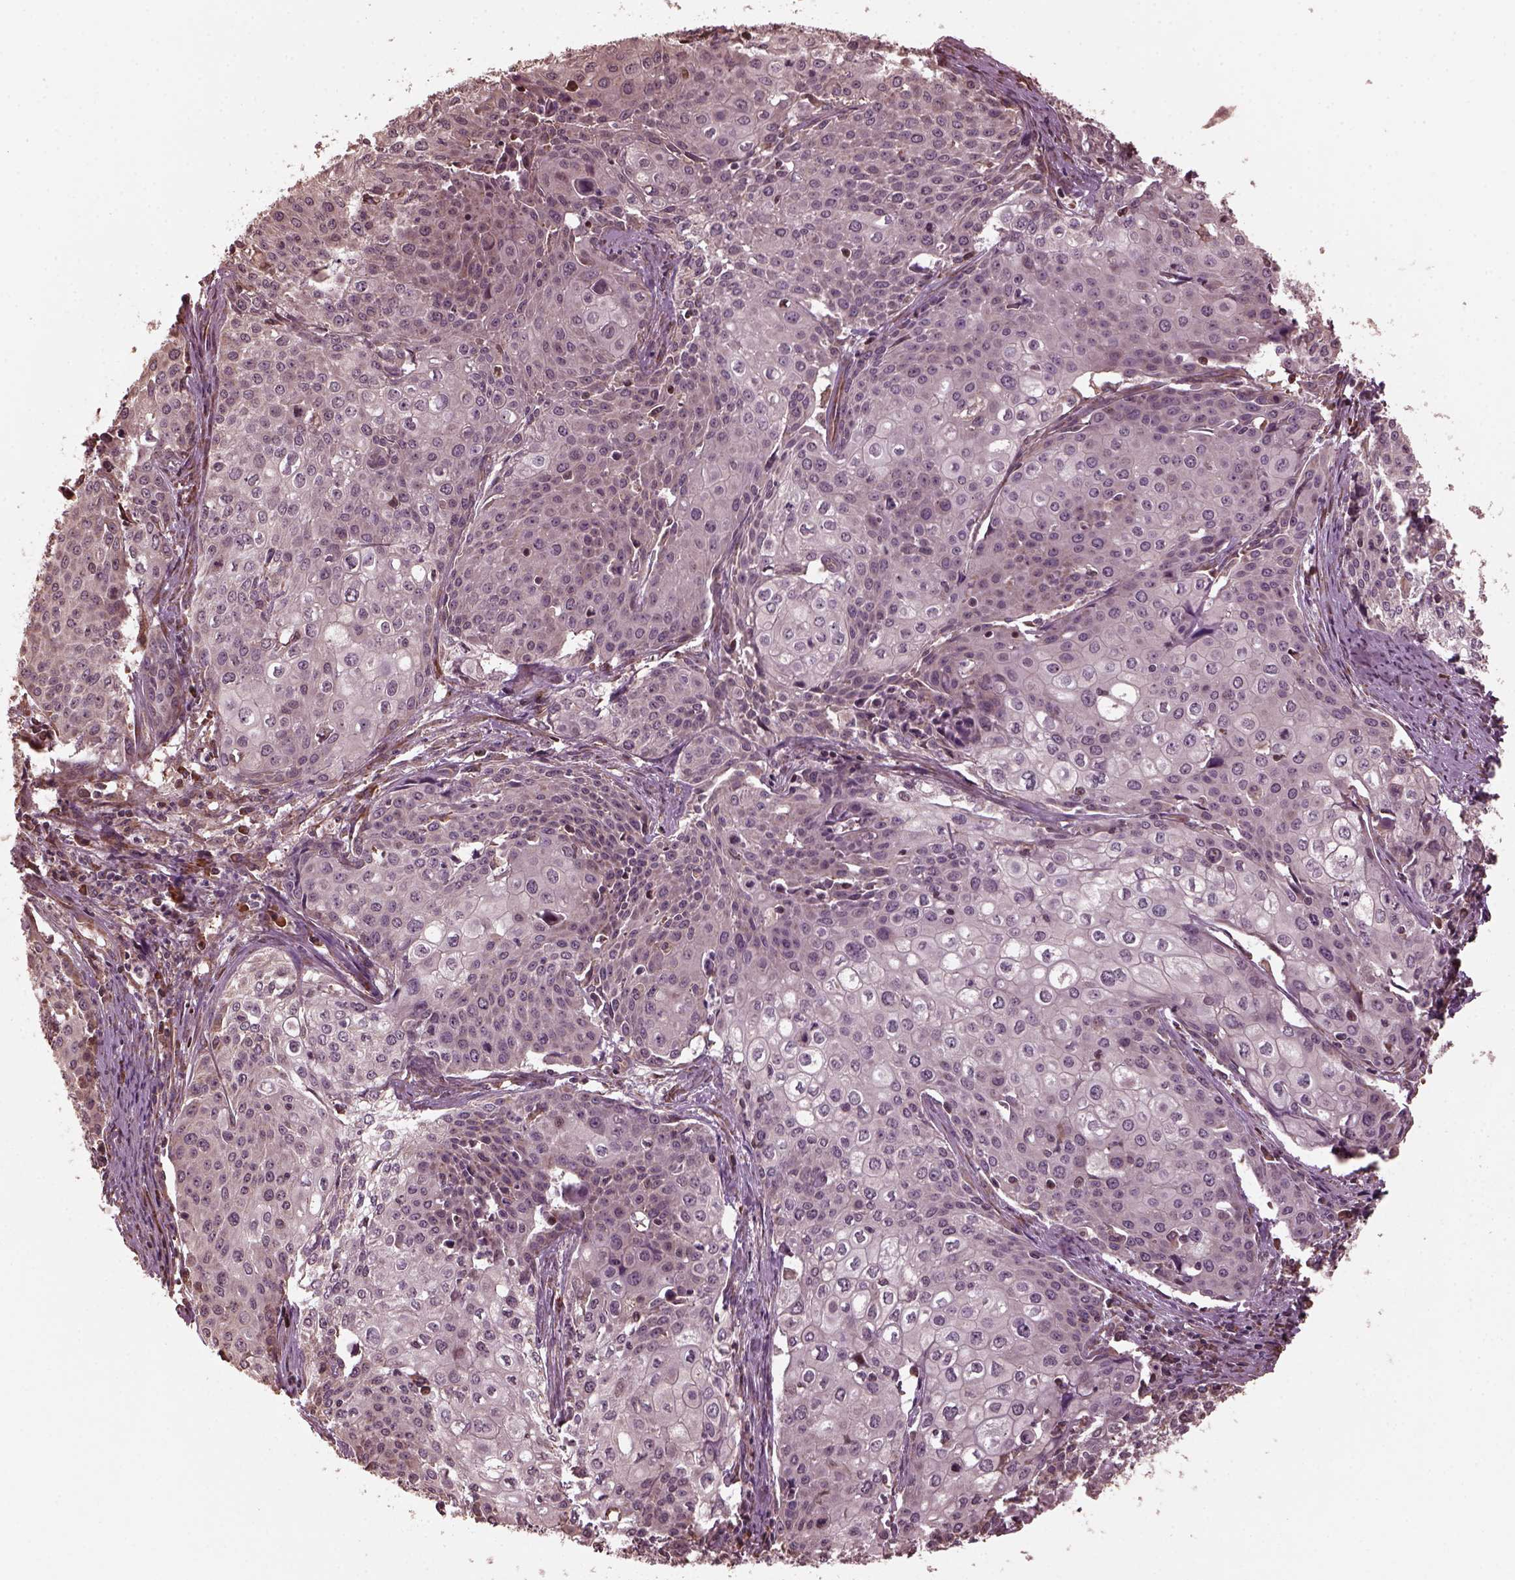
{"staining": {"intensity": "negative", "quantity": "none", "location": "none"}, "tissue": "cervical cancer", "cell_type": "Tumor cells", "image_type": "cancer", "snomed": [{"axis": "morphology", "description": "Squamous cell carcinoma, NOS"}, {"axis": "topography", "description": "Cervix"}], "caption": "This image is of cervical squamous cell carcinoma stained with IHC to label a protein in brown with the nuclei are counter-stained blue. There is no positivity in tumor cells.", "gene": "ZNF292", "patient": {"sex": "female", "age": 39}}